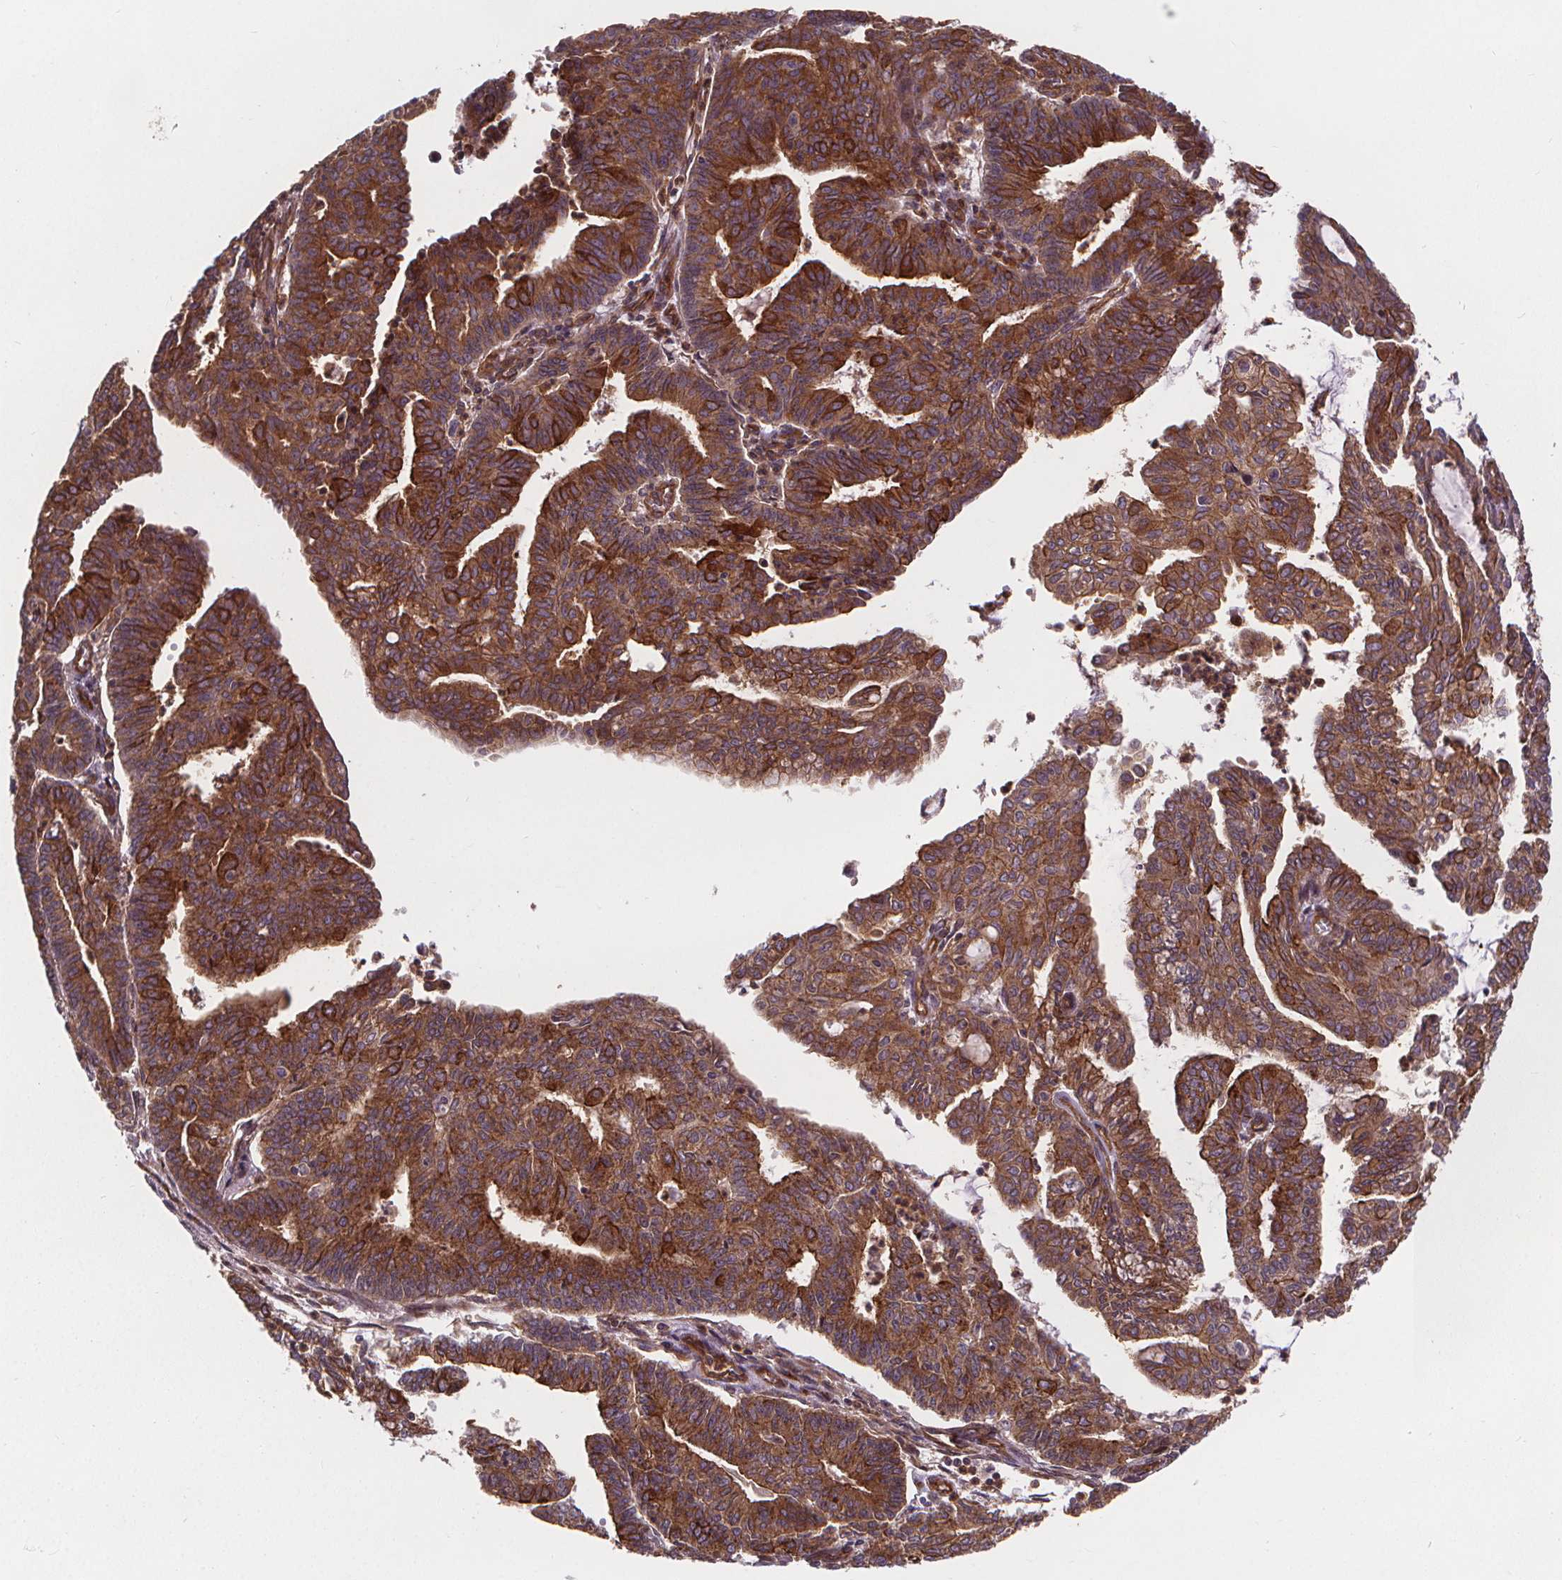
{"staining": {"intensity": "strong", "quantity": ">75%", "location": "cytoplasmic/membranous"}, "tissue": "endometrial cancer", "cell_type": "Tumor cells", "image_type": "cancer", "snomed": [{"axis": "morphology", "description": "Adenocarcinoma, NOS"}, {"axis": "topography", "description": "Endometrium"}], "caption": "A brown stain highlights strong cytoplasmic/membranous expression of a protein in human adenocarcinoma (endometrial) tumor cells. (Brightfield microscopy of DAB IHC at high magnification).", "gene": "CLINT1", "patient": {"sex": "female", "age": 61}}